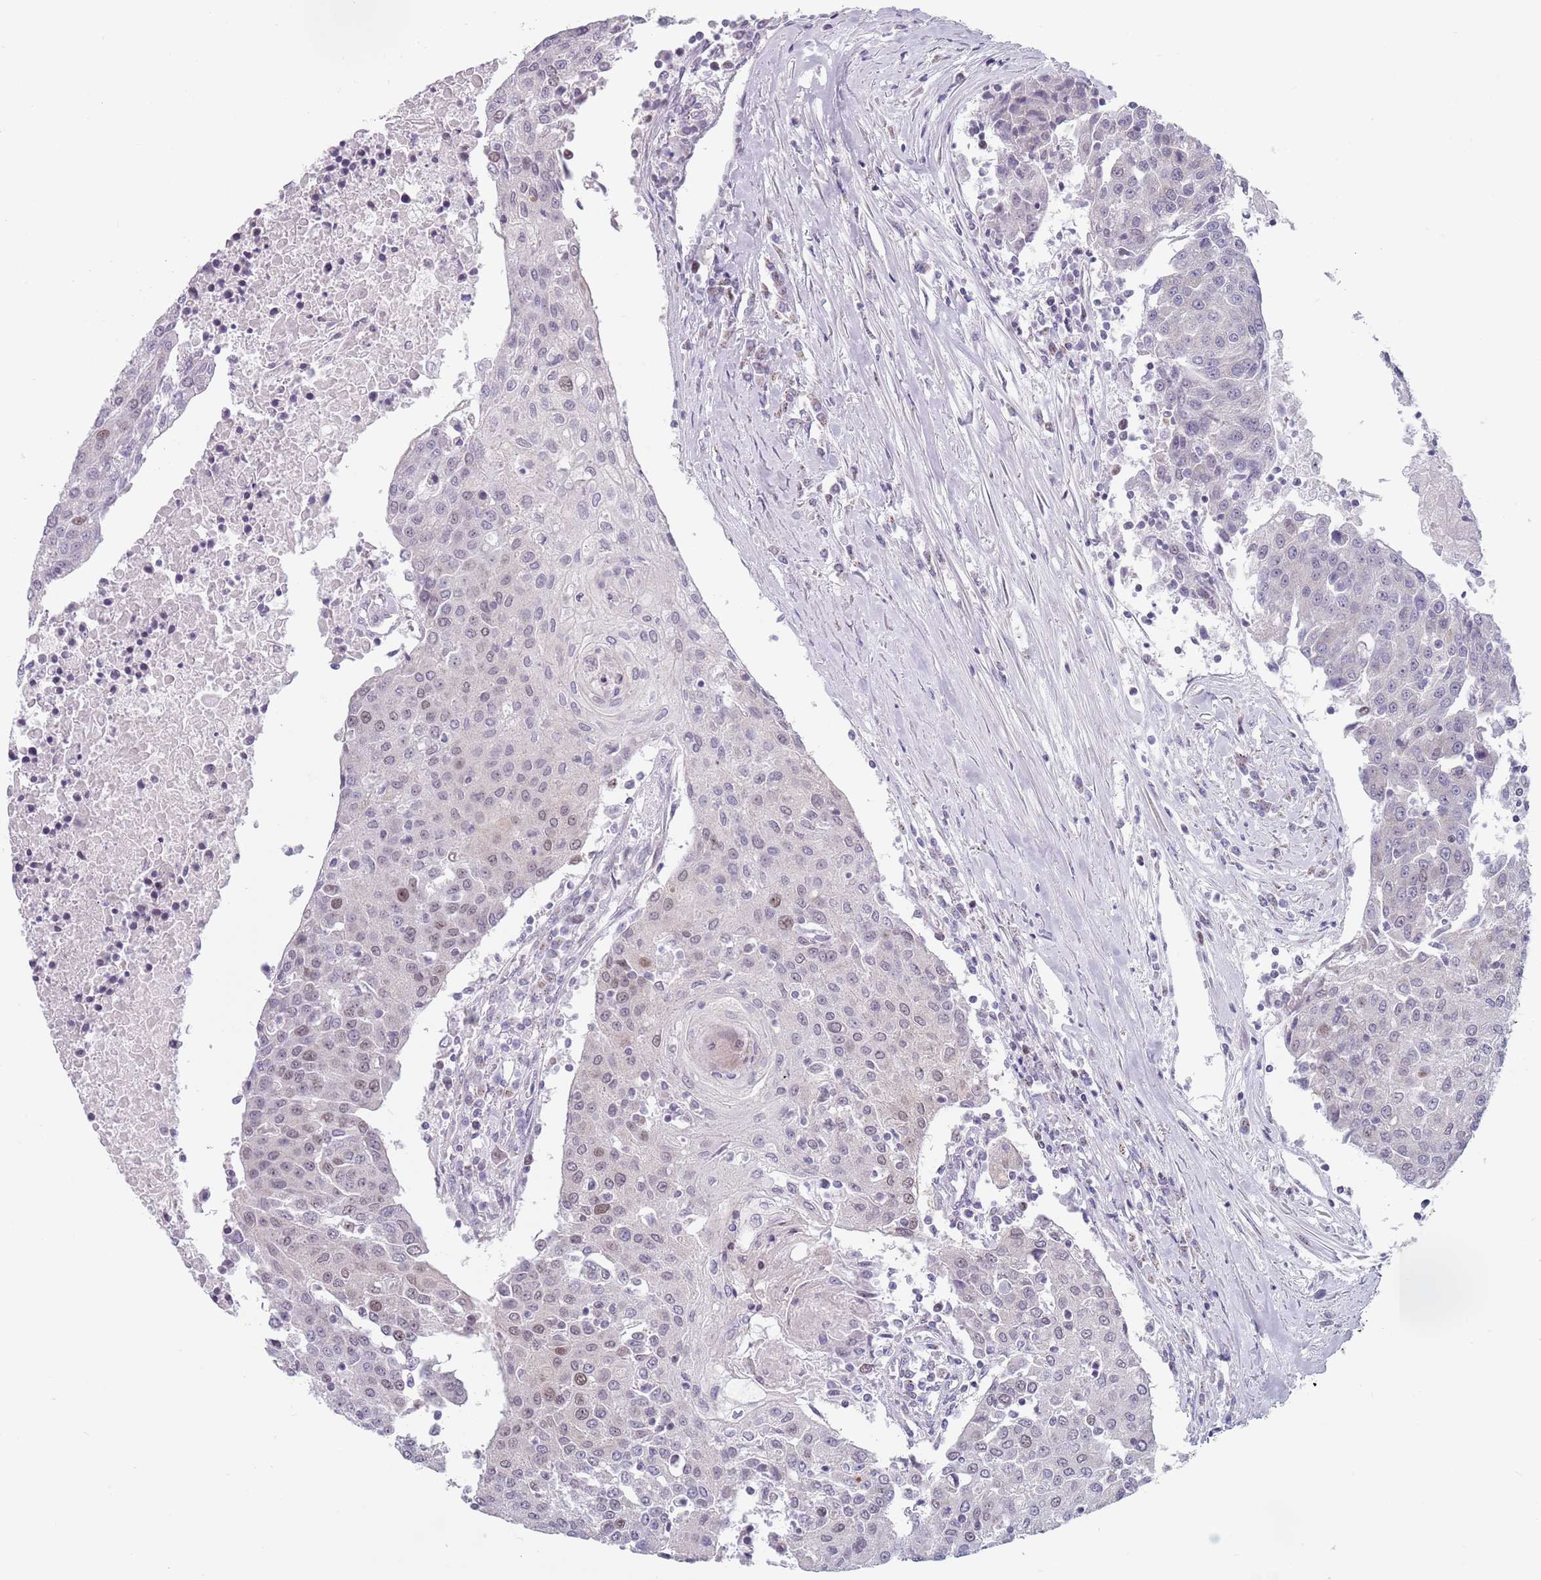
{"staining": {"intensity": "weak", "quantity": "<25%", "location": "nuclear"}, "tissue": "urothelial cancer", "cell_type": "Tumor cells", "image_type": "cancer", "snomed": [{"axis": "morphology", "description": "Urothelial carcinoma, High grade"}, {"axis": "topography", "description": "Urinary bladder"}], "caption": "Micrograph shows no significant protein positivity in tumor cells of urothelial carcinoma (high-grade).", "gene": "ZKSCAN2", "patient": {"sex": "female", "age": 85}}